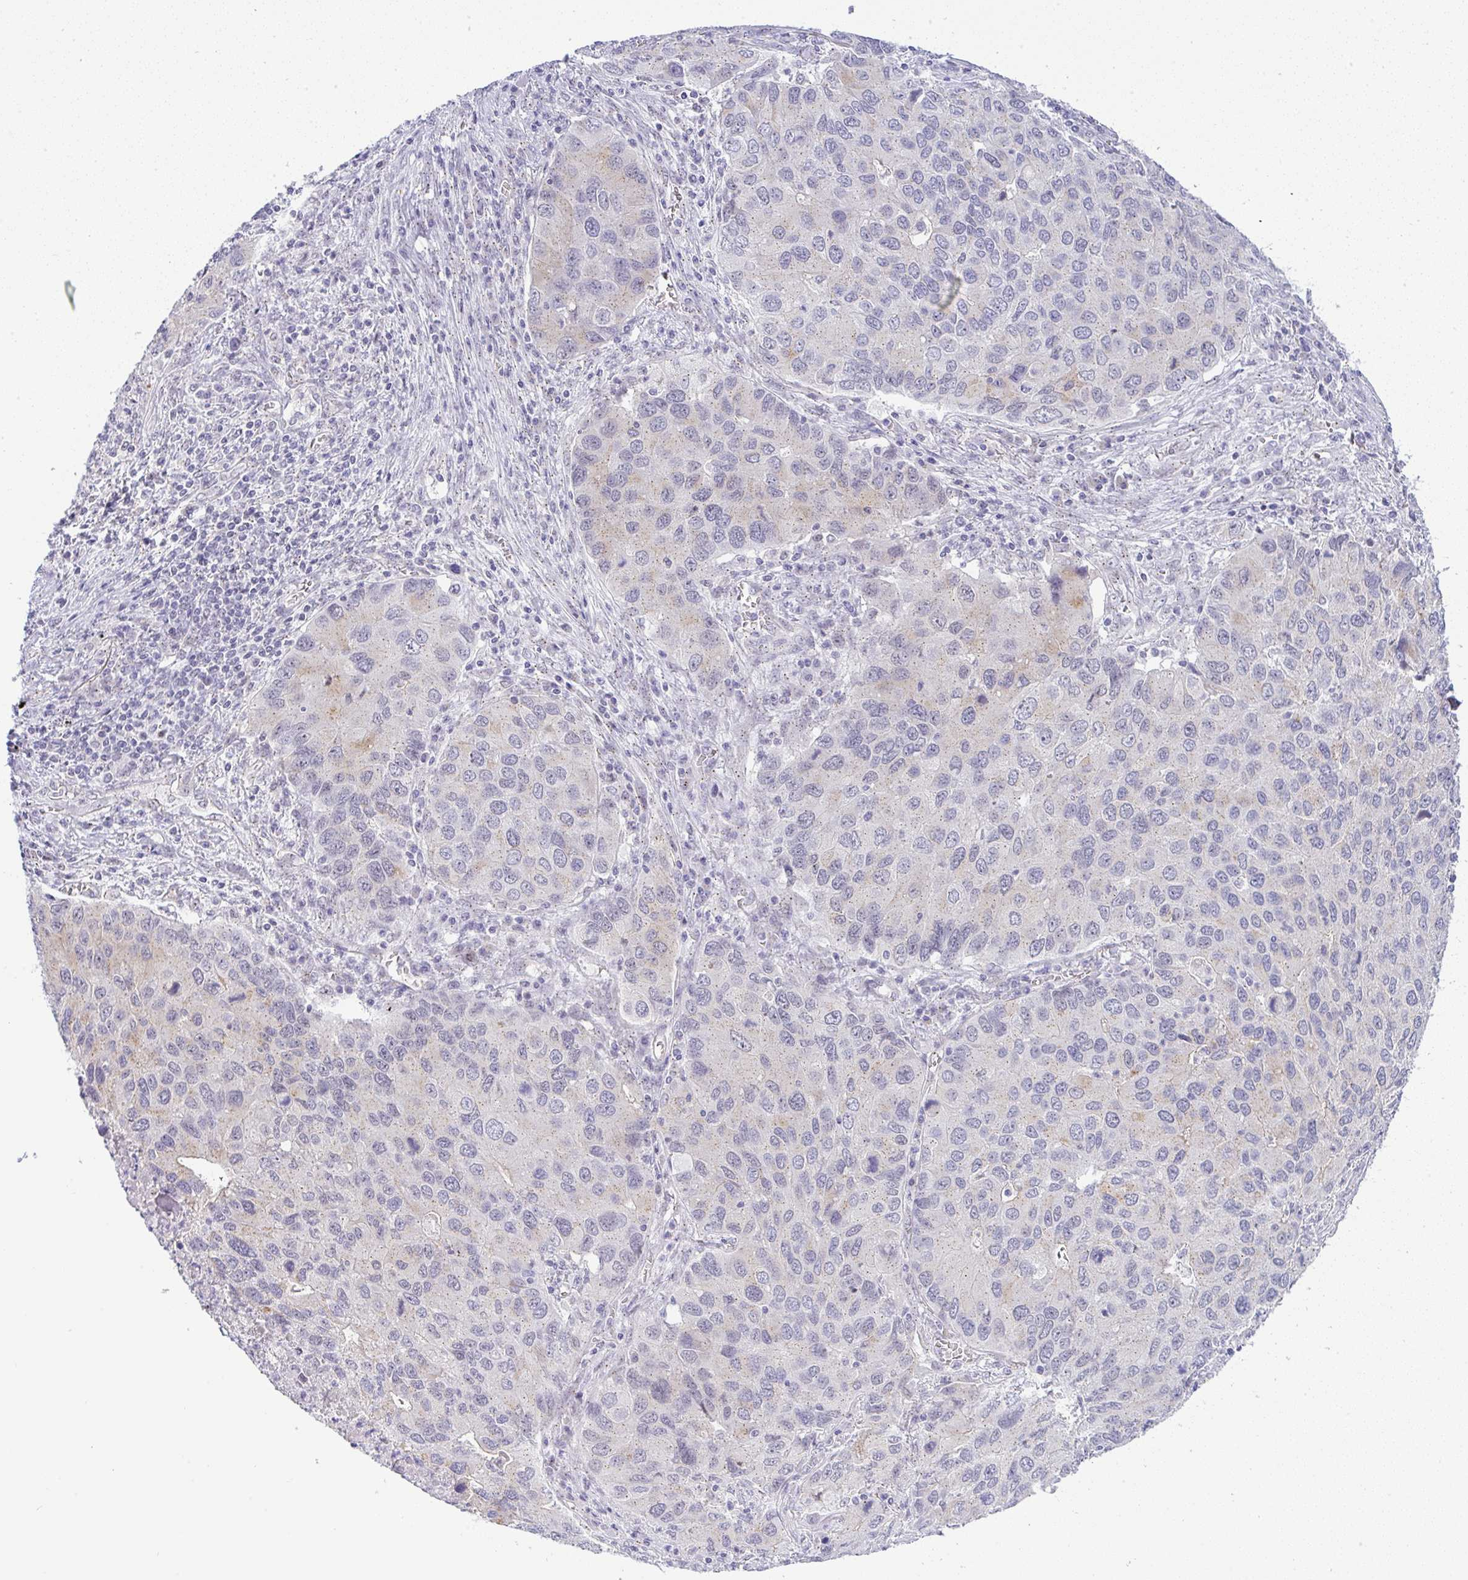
{"staining": {"intensity": "weak", "quantity": "25%-75%", "location": "cytoplasmic/membranous"}, "tissue": "lung cancer", "cell_type": "Tumor cells", "image_type": "cancer", "snomed": [{"axis": "morphology", "description": "Aneuploidy"}, {"axis": "morphology", "description": "Adenocarcinoma, NOS"}, {"axis": "topography", "description": "Lymph node"}, {"axis": "topography", "description": "Lung"}], "caption": "Brown immunohistochemical staining in human adenocarcinoma (lung) reveals weak cytoplasmic/membranous staining in about 25%-75% of tumor cells.", "gene": "FAM177A1", "patient": {"sex": "female", "age": 74}}